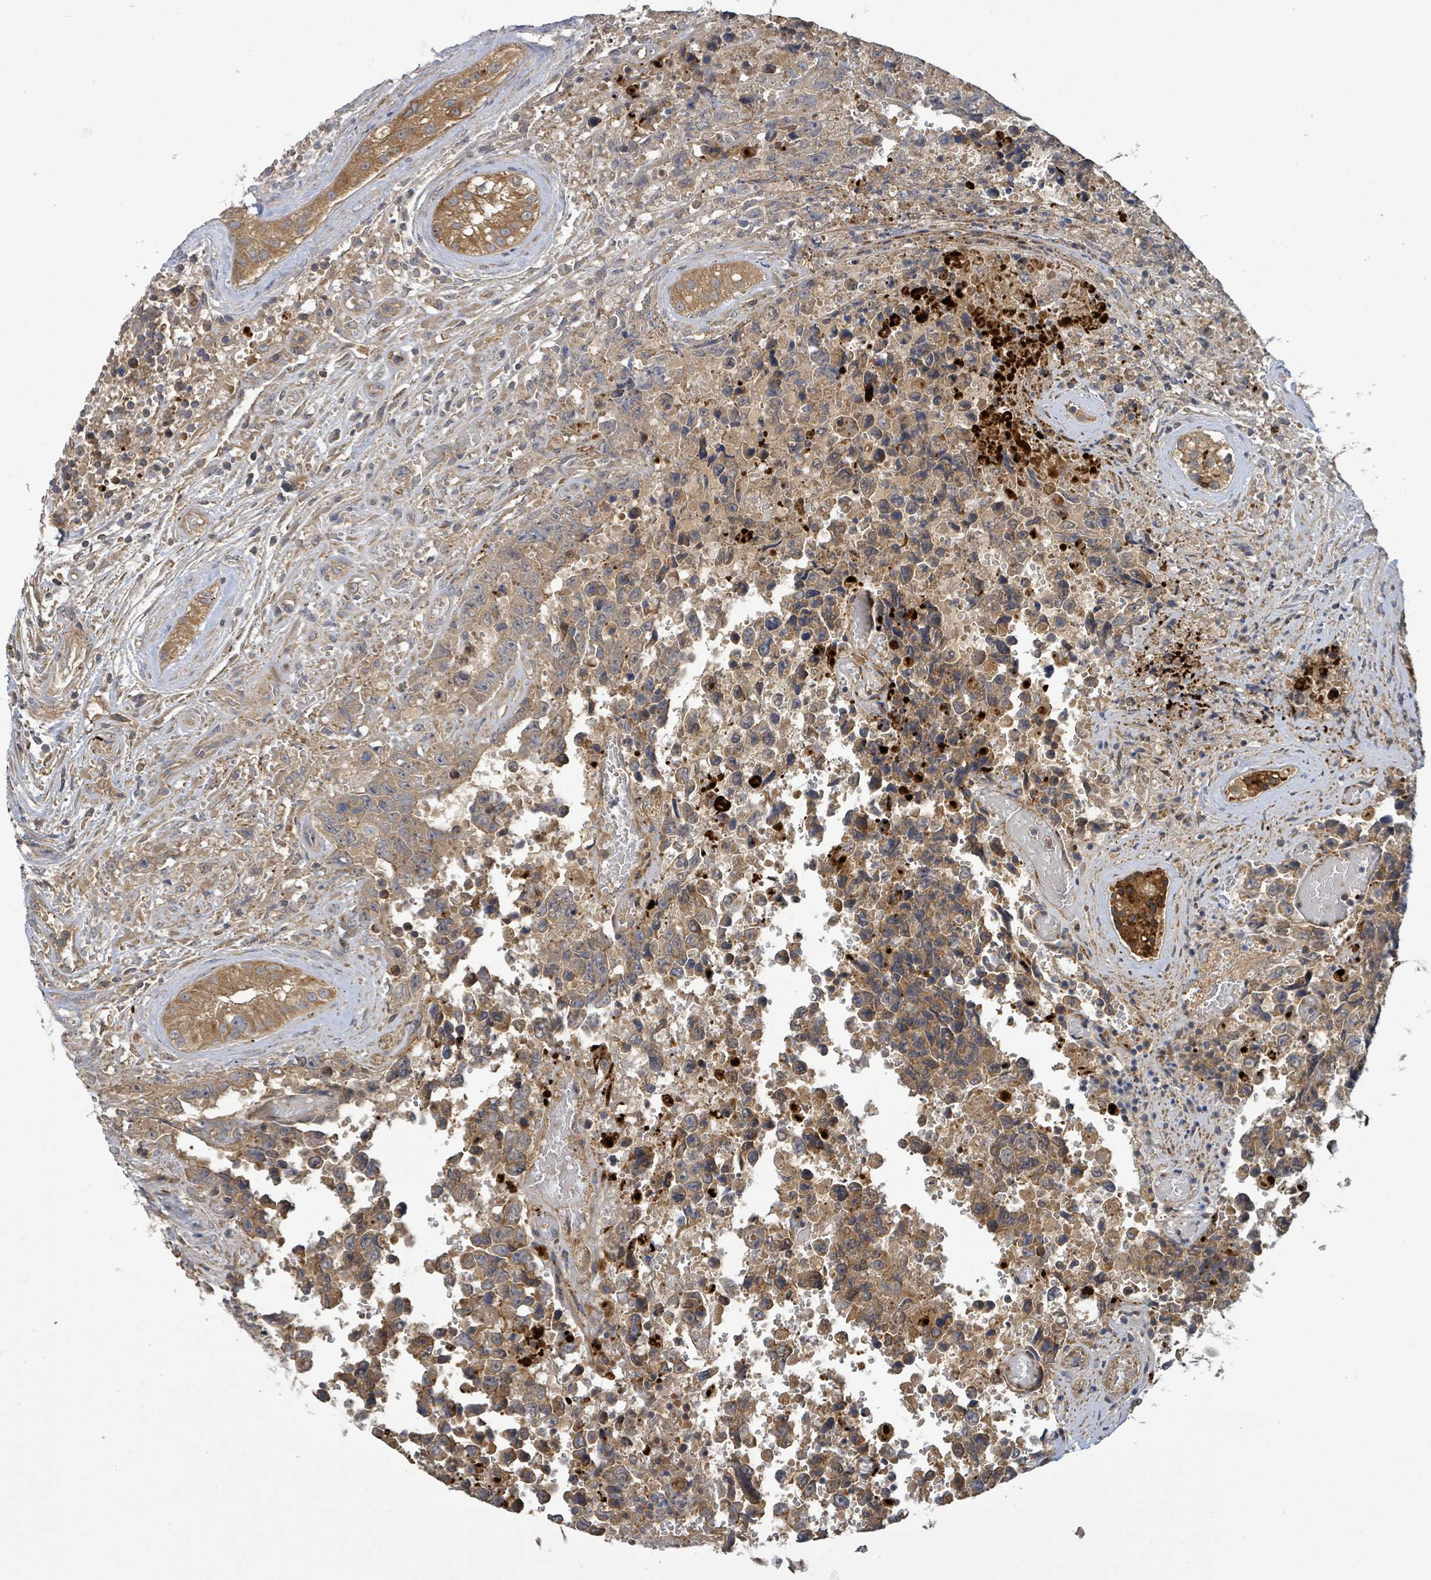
{"staining": {"intensity": "moderate", "quantity": ">75%", "location": "cytoplasmic/membranous"}, "tissue": "testis cancer", "cell_type": "Tumor cells", "image_type": "cancer", "snomed": [{"axis": "morphology", "description": "Normal tissue, NOS"}, {"axis": "morphology", "description": "Carcinoma, Embryonal, NOS"}, {"axis": "topography", "description": "Testis"}, {"axis": "topography", "description": "Epididymis"}], "caption": "Testis cancer (embryonal carcinoma) stained for a protein demonstrates moderate cytoplasmic/membranous positivity in tumor cells. The staining was performed using DAB, with brown indicating positive protein expression. Nuclei are stained blue with hematoxylin.", "gene": "STARD4", "patient": {"sex": "male", "age": 25}}